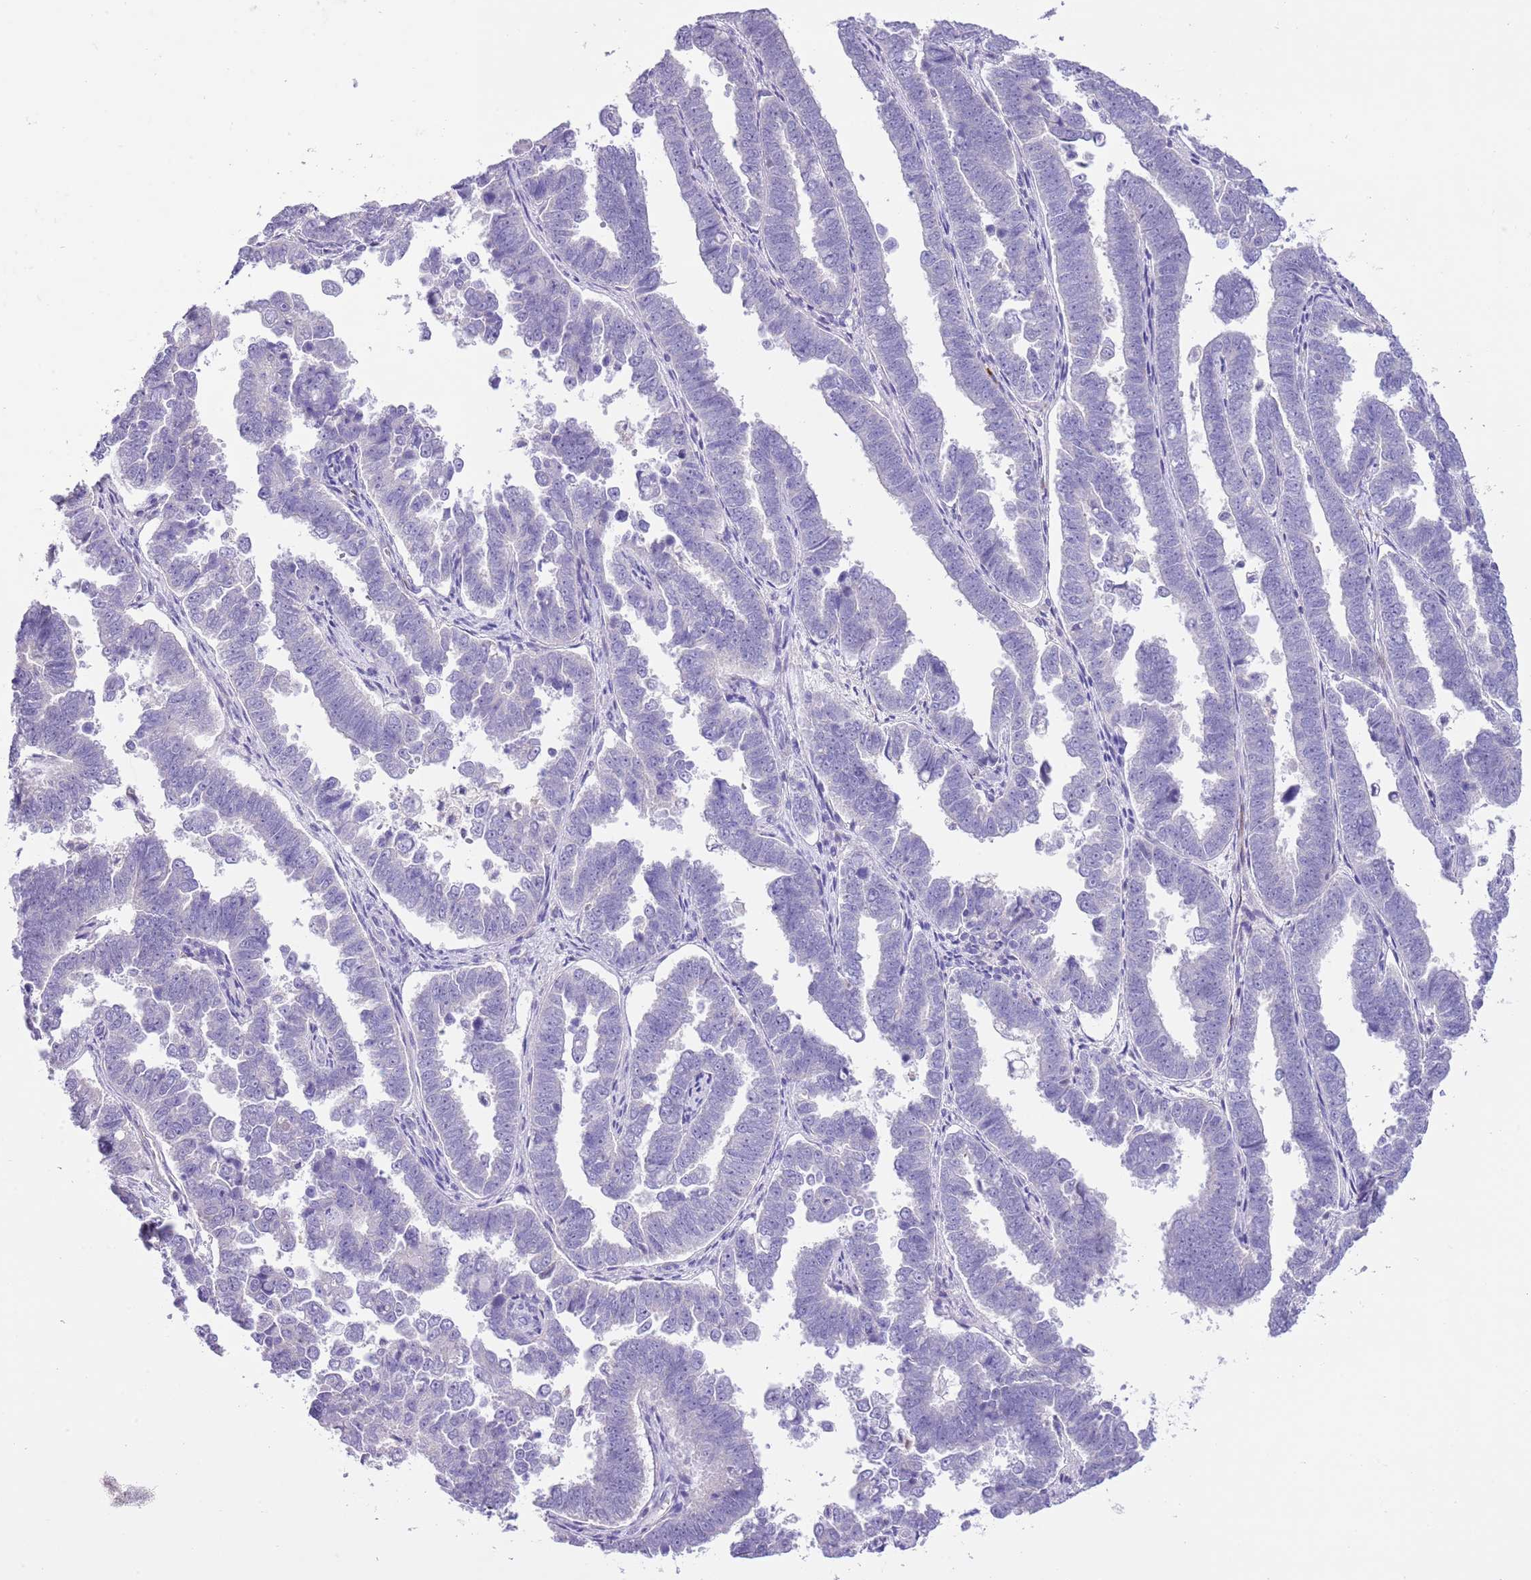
{"staining": {"intensity": "negative", "quantity": "none", "location": "none"}, "tissue": "endometrial cancer", "cell_type": "Tumor cells", "image_type": "cancer", "snomed": [{"axis": "morphology", "description": "Adenocarcinoma, NOS"}, {"axis": "topography", "description": "Endometrium"}], "caption": "Protein analysis of adenocarcinoma (endometrial) displays no significant staining in tumor cells.", "gene": "CLEC2A", "patient": {"sex": "female", "age": 75}}